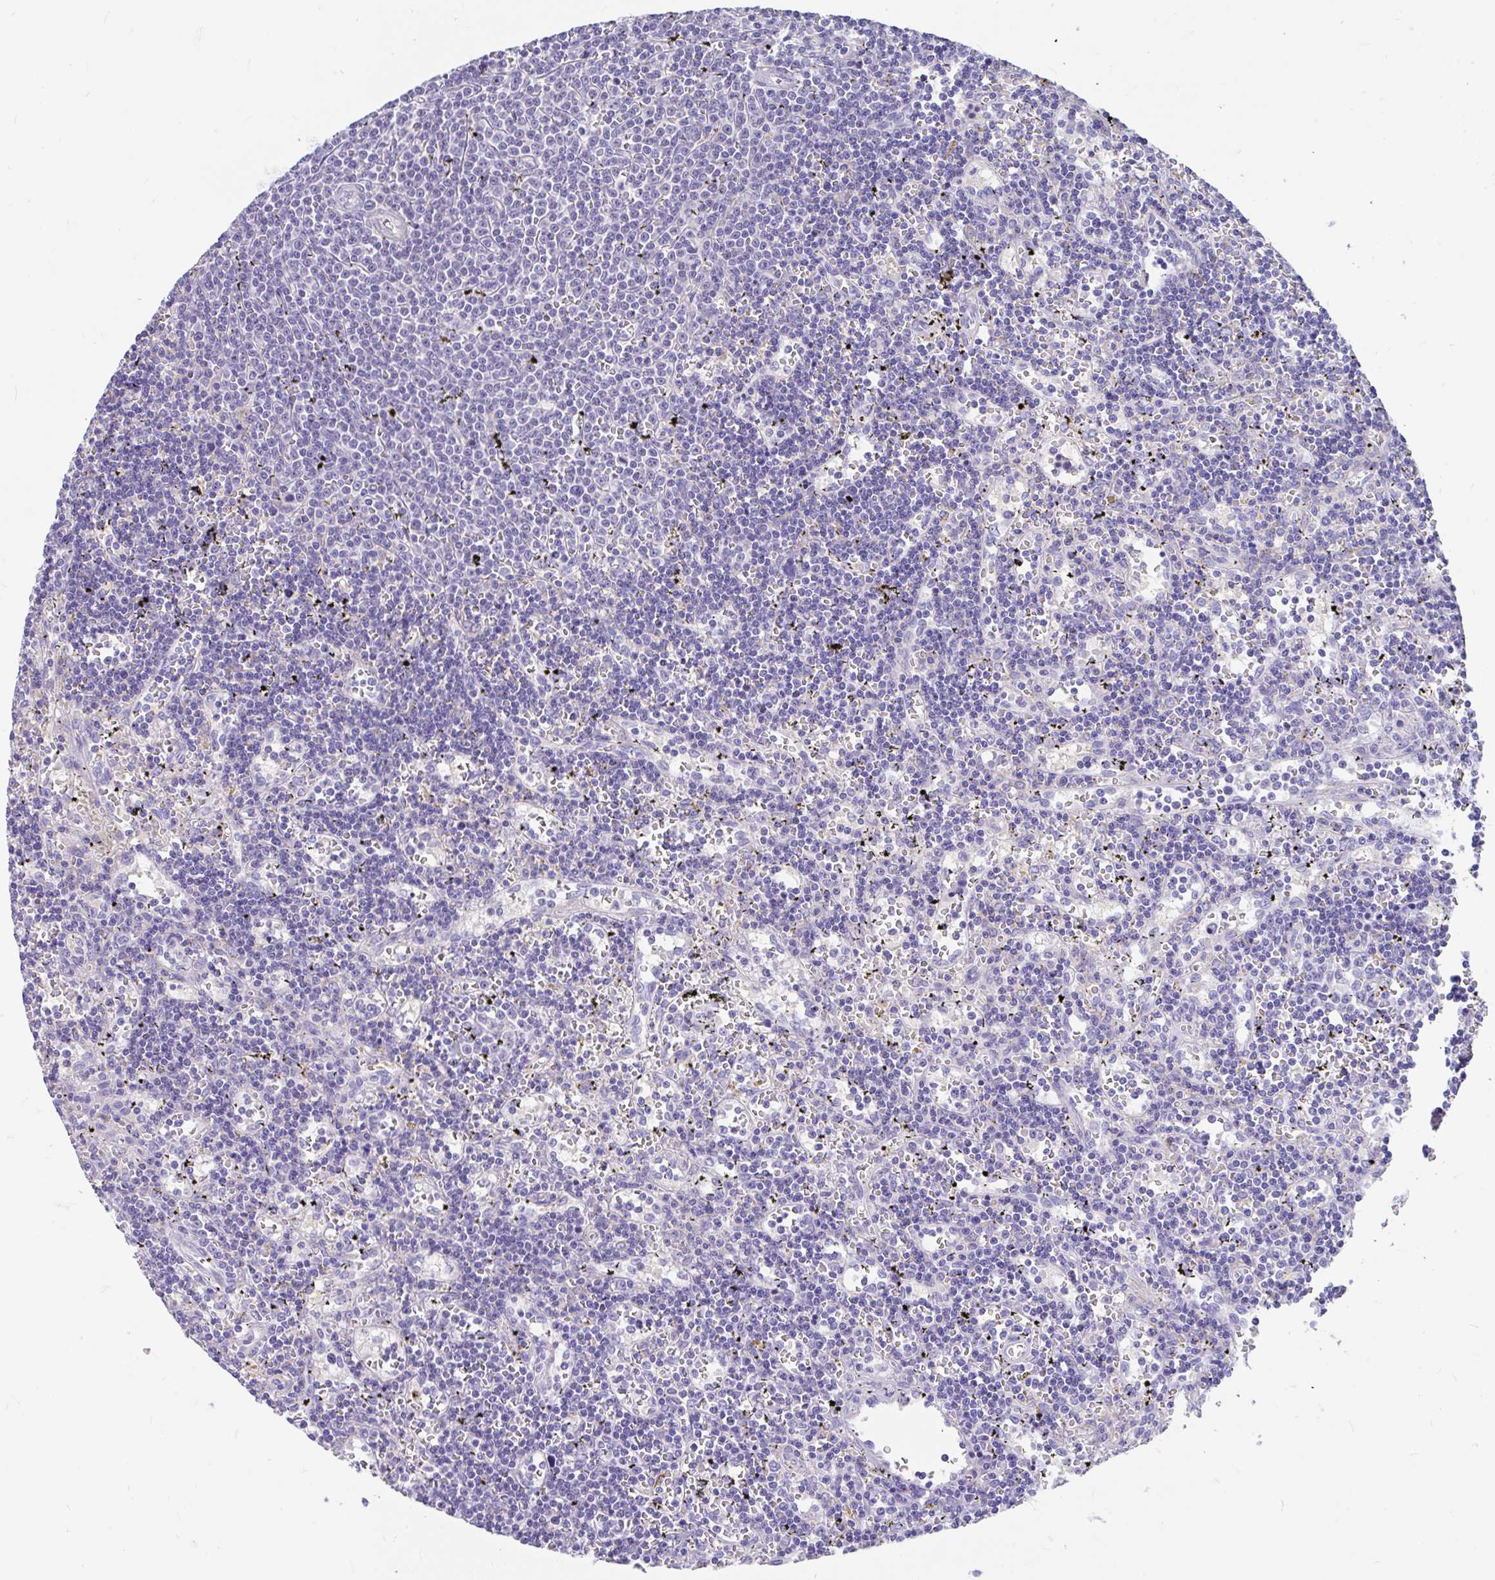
{"staining": {"intensity": "negative", "quantity": "none", "location": "none"}, "tissue": "lymphoma", "cell_type": "Tumor cells", "image_type": "cancer", "snomed": [{"axis": "morphology", "description": "Malignant lymphoma, non-Hodgkin's type, Low grade"}, {"axis": "topography", "description": "Spleen"}], "caption": "There is no significant positivity in tumor cells of lymphoma. Brightfield microscopy of immunohistochemistry stained with DAB (brown) and hematoxylin (blue), captured at high magnification.", "gene": "CCSAP", "patient": {"sex": "male", "age": 60}}